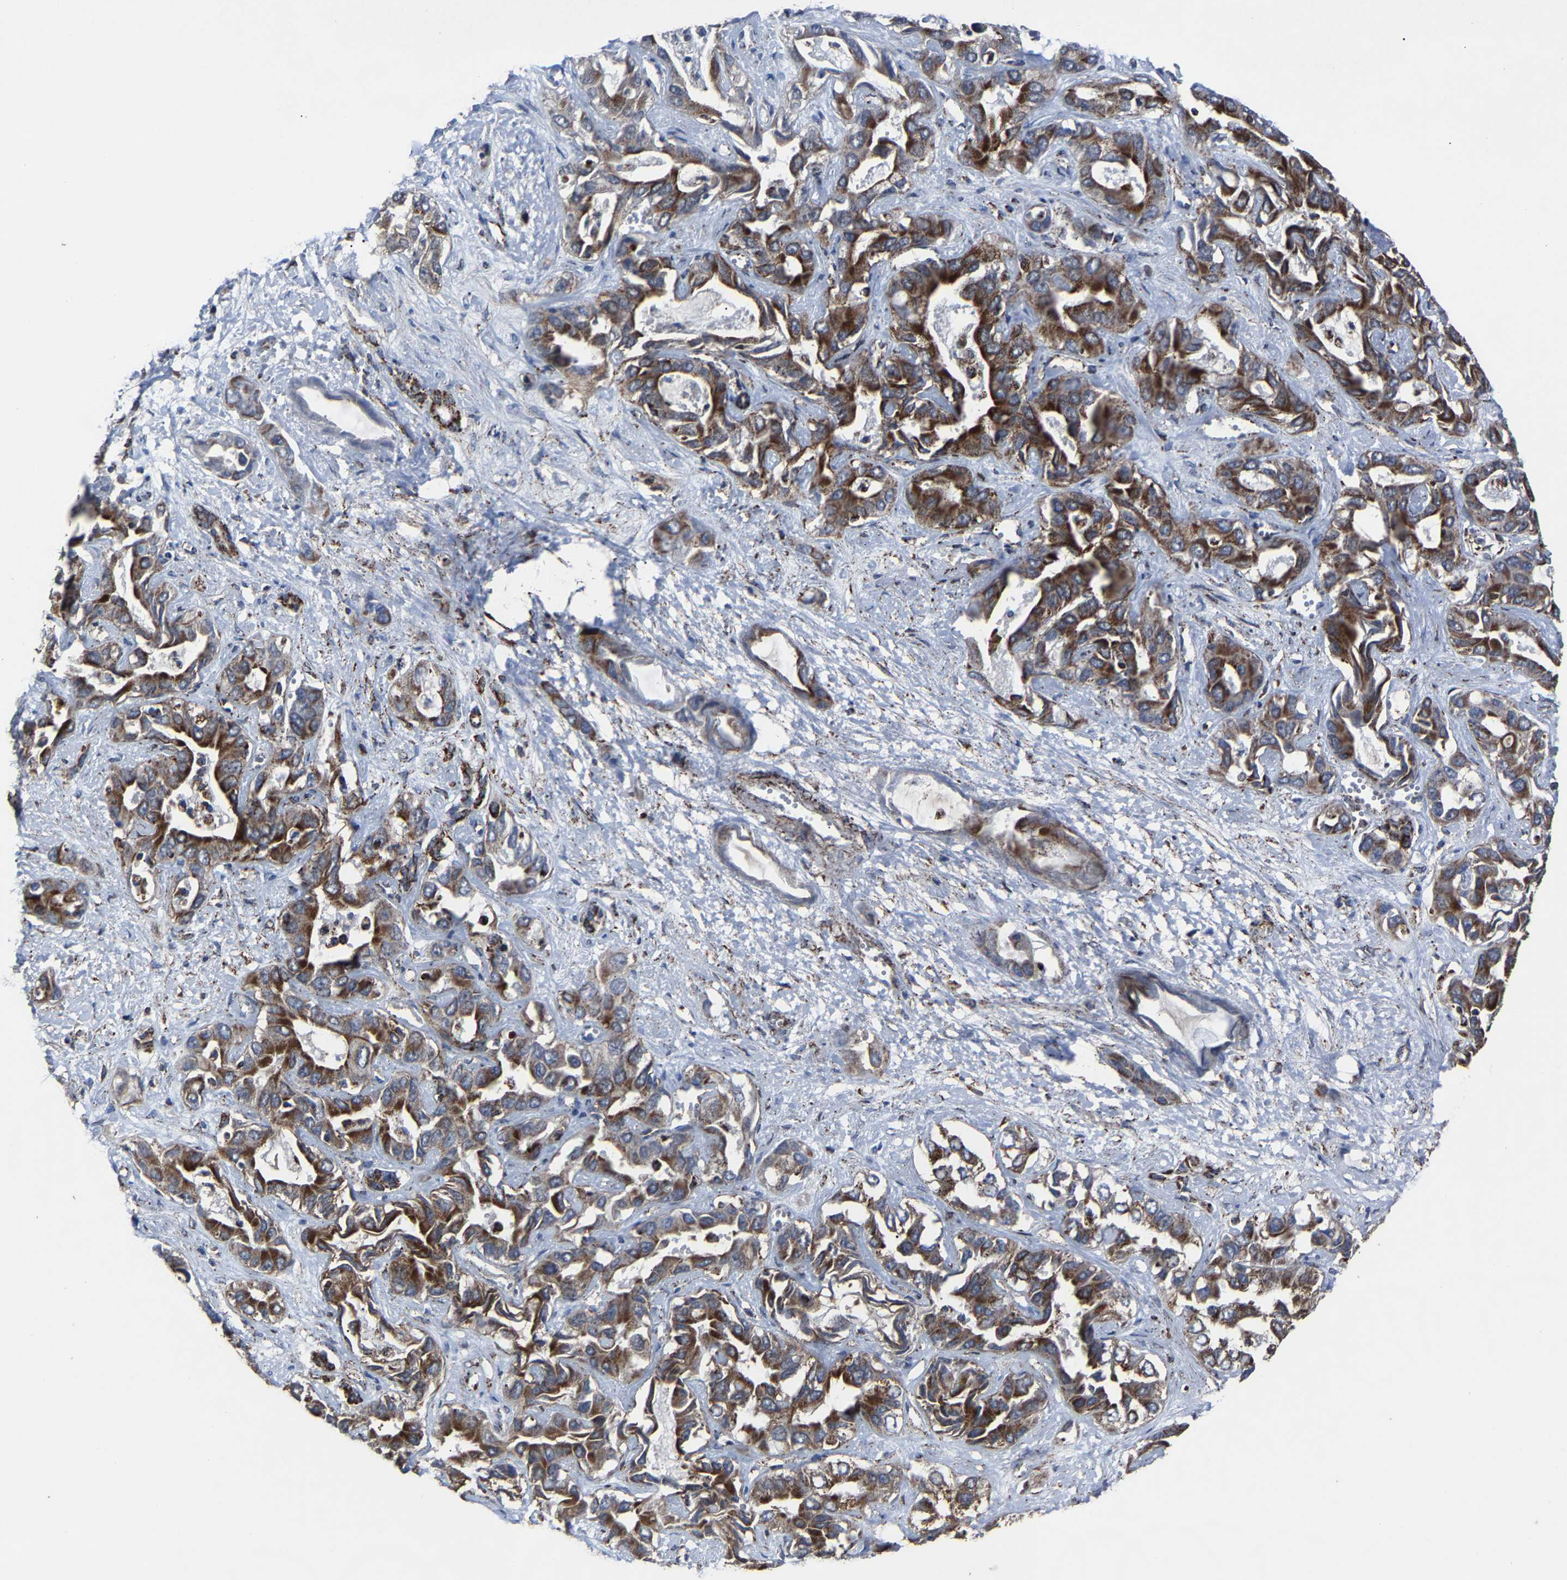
{"staining": {"intensity": "strong", "quantity": ">75%", "location": "cytoplasmic/membranous"}, "tissue": "liver cancer", "cell_type": "Tumor cells", "image_type": "cancer", "snomed": [{"axis": "morphology", "description": "Cholangiocarcinoma"}, {"axis": "topography", "description": "Liver"}], "caption": "Immunohistochemistry photomicrograph of liver cancer stained for a protein (brown), which exhibits high levels of strong cytoplasmic/membranous expression in about >75% of tumor cells.", "gene": "NDUFV3", "patient": {"sex": "female", "age": 52}}